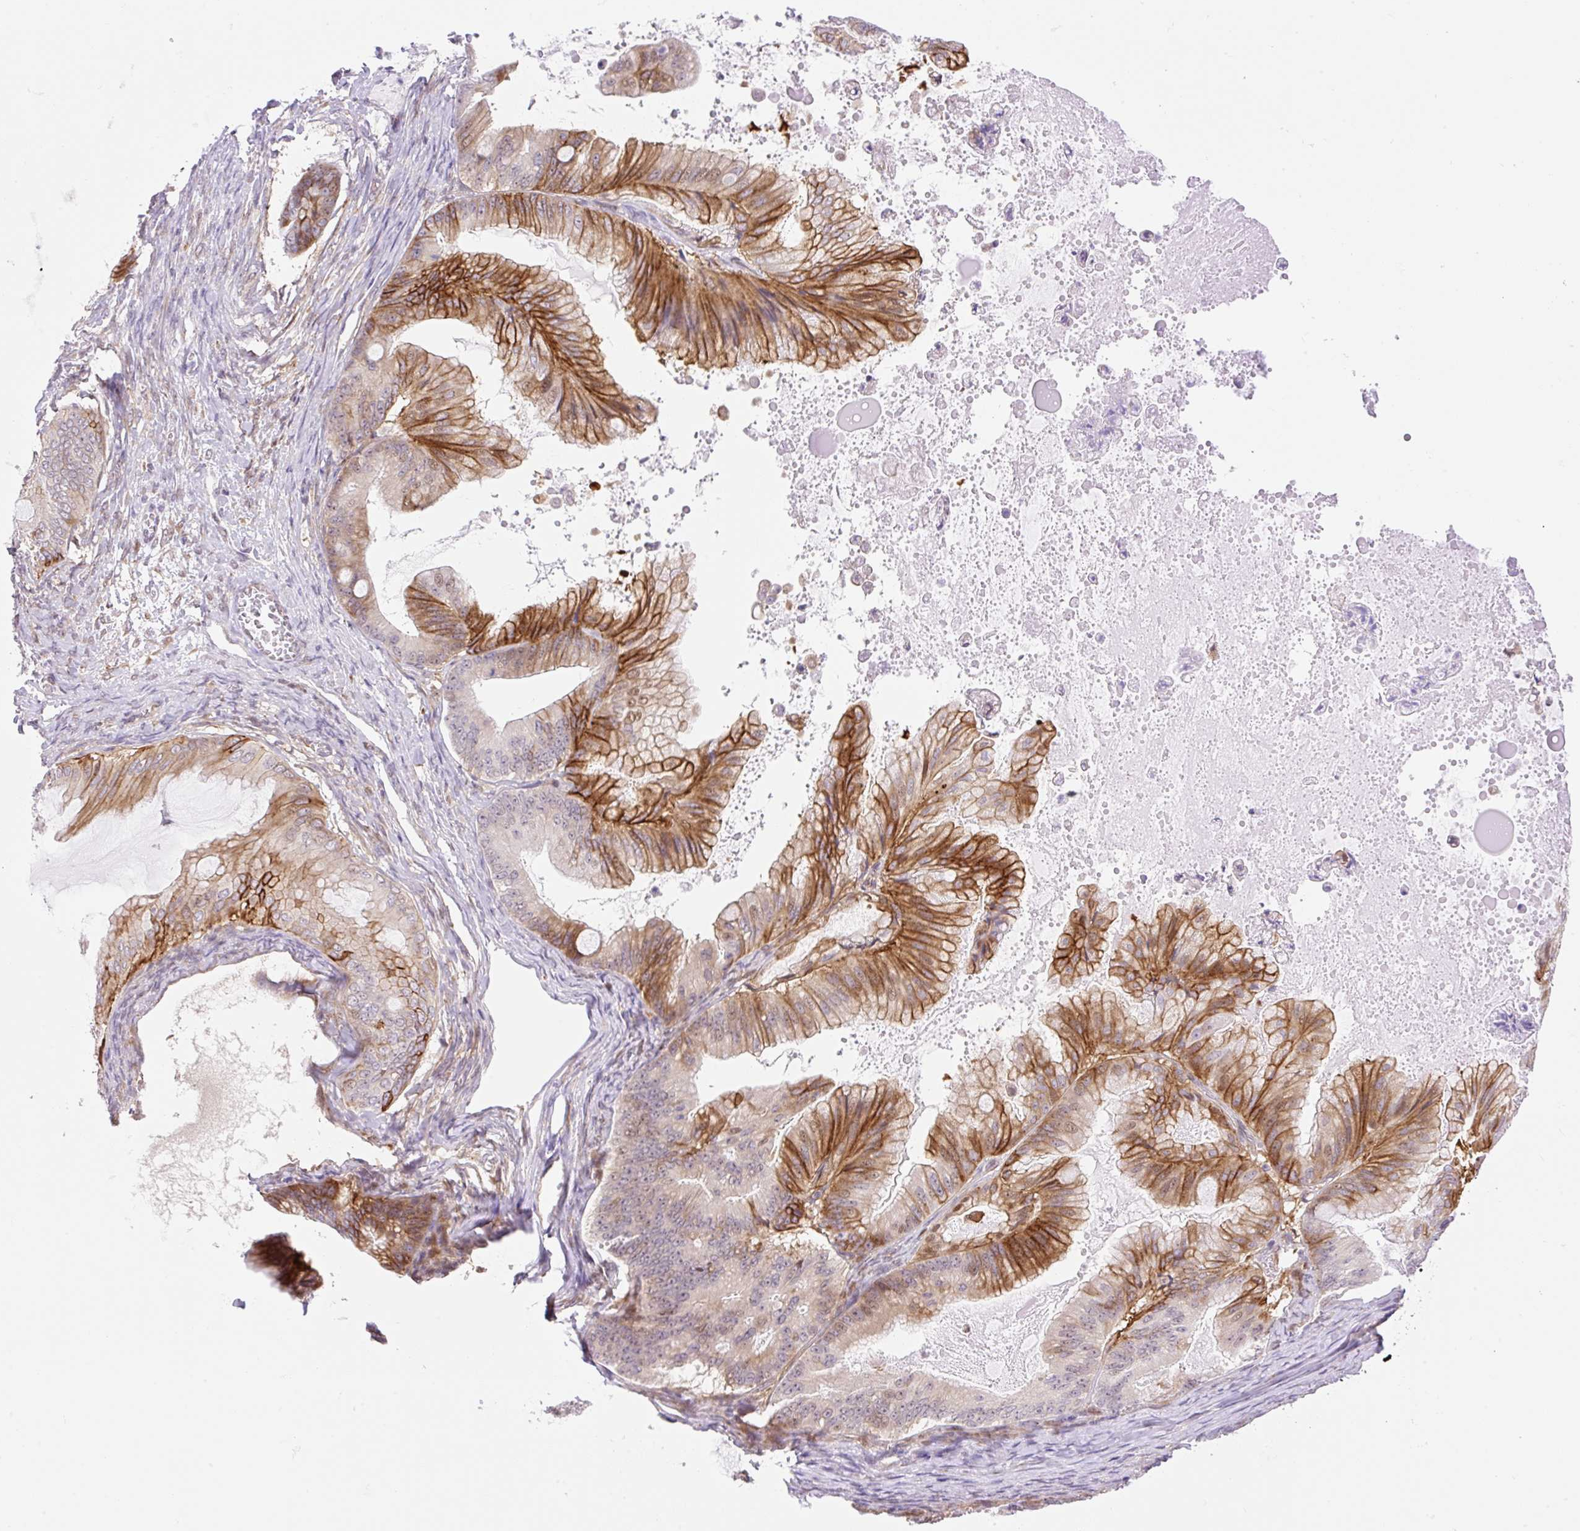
{"staining": {"intensity": "moderate", "quantity": "25%-75%", "location": "cytoplasmic/membranous"}, "tissue": "ovarian cancer", "cell_type": "Tumor cells", "image_type": "cancer", "snomed": [{"axis": "morphology", "description": "Cystadenocarcinoma, mucinous, NOS"}, {"axis": "topography", "description": "Ovary"}], "caption": "This is an image of immunohistochemistry staining of ovarian cancer (mucinous cystadenocarcinoma), which shows moderate positivity in the cytoplasmic/membranous of tumor cells.", "gene": "ZFP41", "patient": {"sex": "female", "age": 71}}